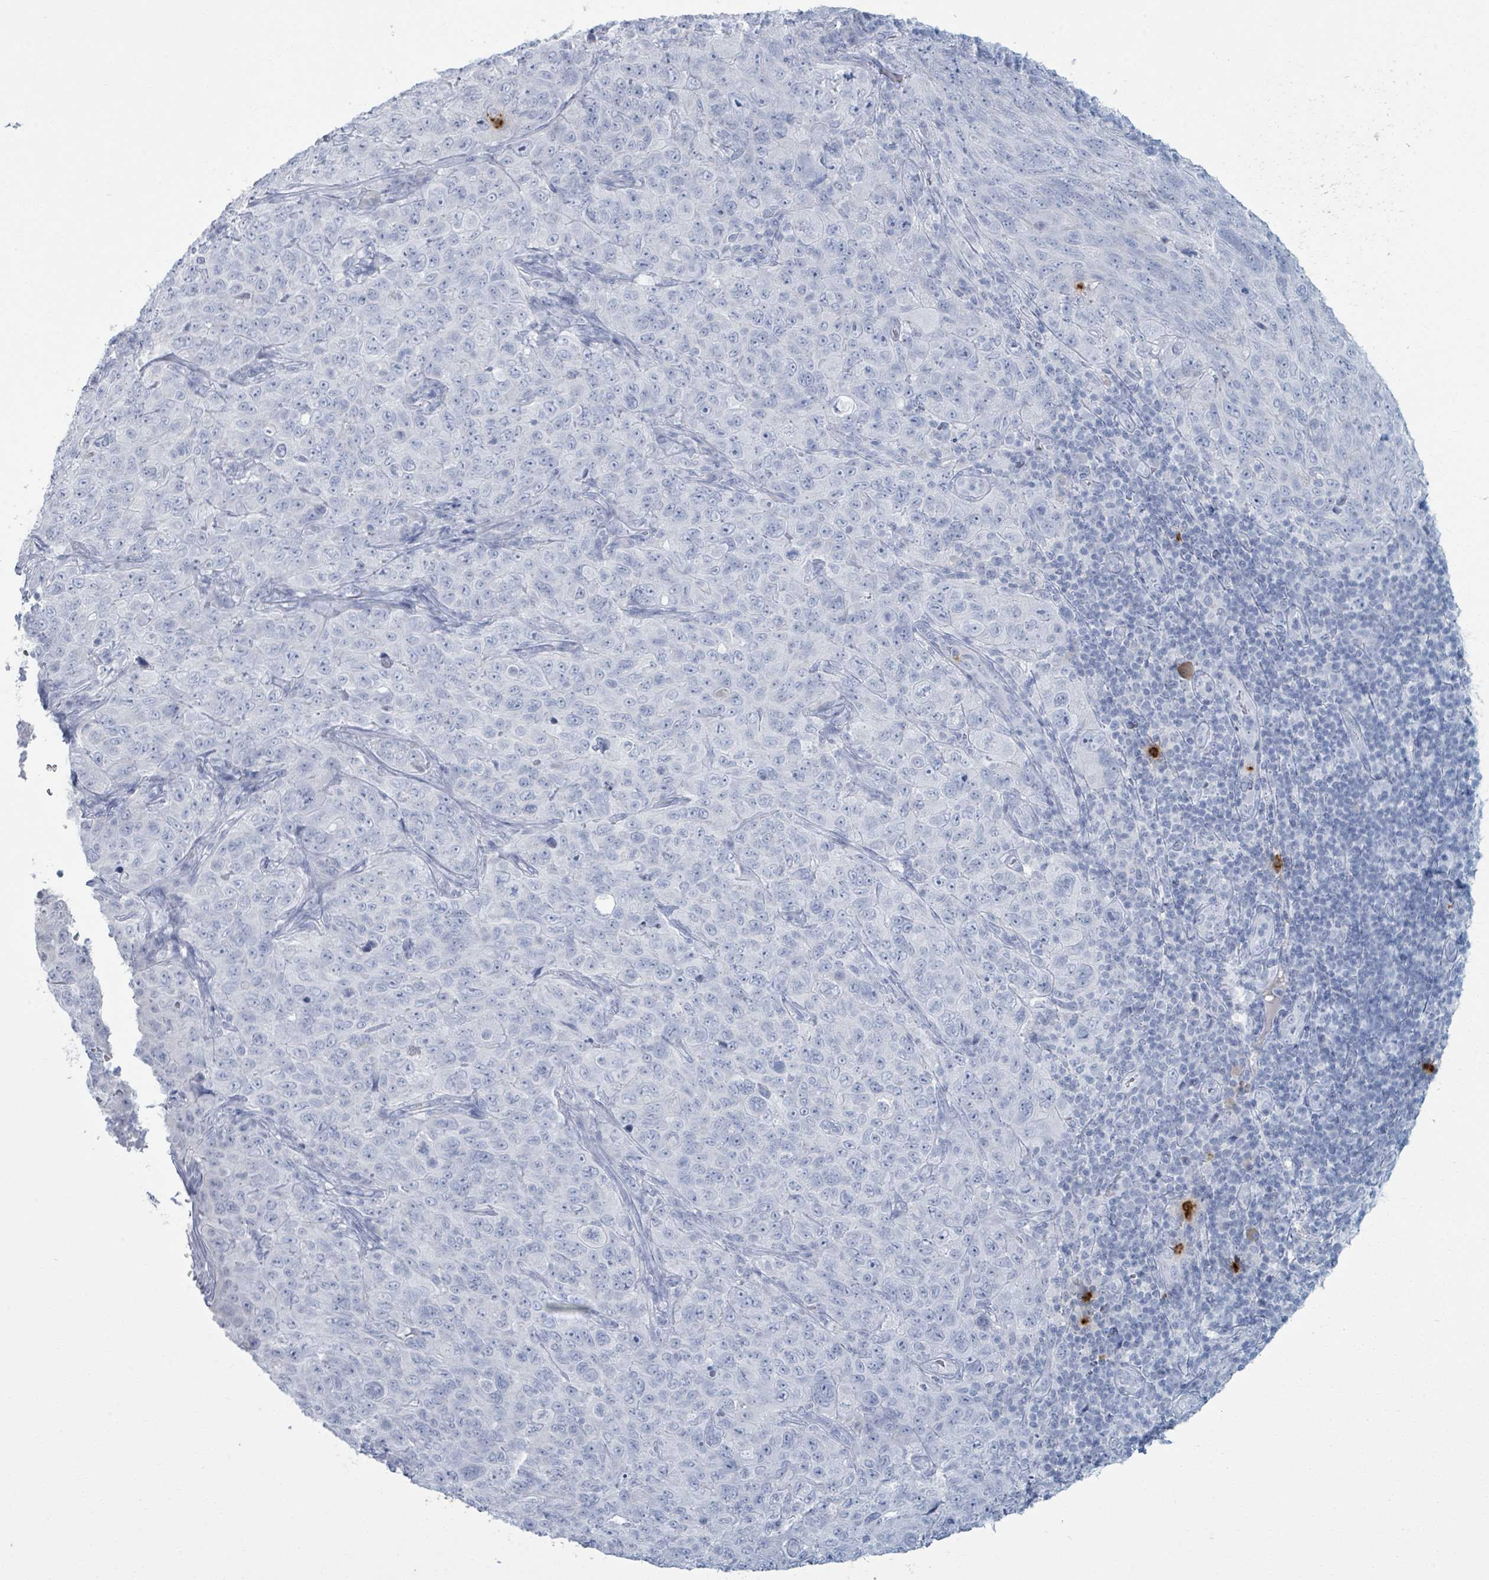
{"staining": {"intensity": "negative", "quantity": "none", "location": "none"}, "tissue": "pancreatic cancer", "cell_type": "Tumor cells", "image_type": "cancer", "snomed": [{"axis": "morphology", "description": "Adenocarcinoma, NOS"}, {"axis": "topography", "description": "Pancreas"}], "caption": "Immunohistochemistry (IHC) image of human pancreatic cancer (adenocarcinoma) stained for a protein (brown), which demonstrates no staining in tumor cells.", "gene": "DEFA4", "patient": {"sex": "male", "age": 68}}